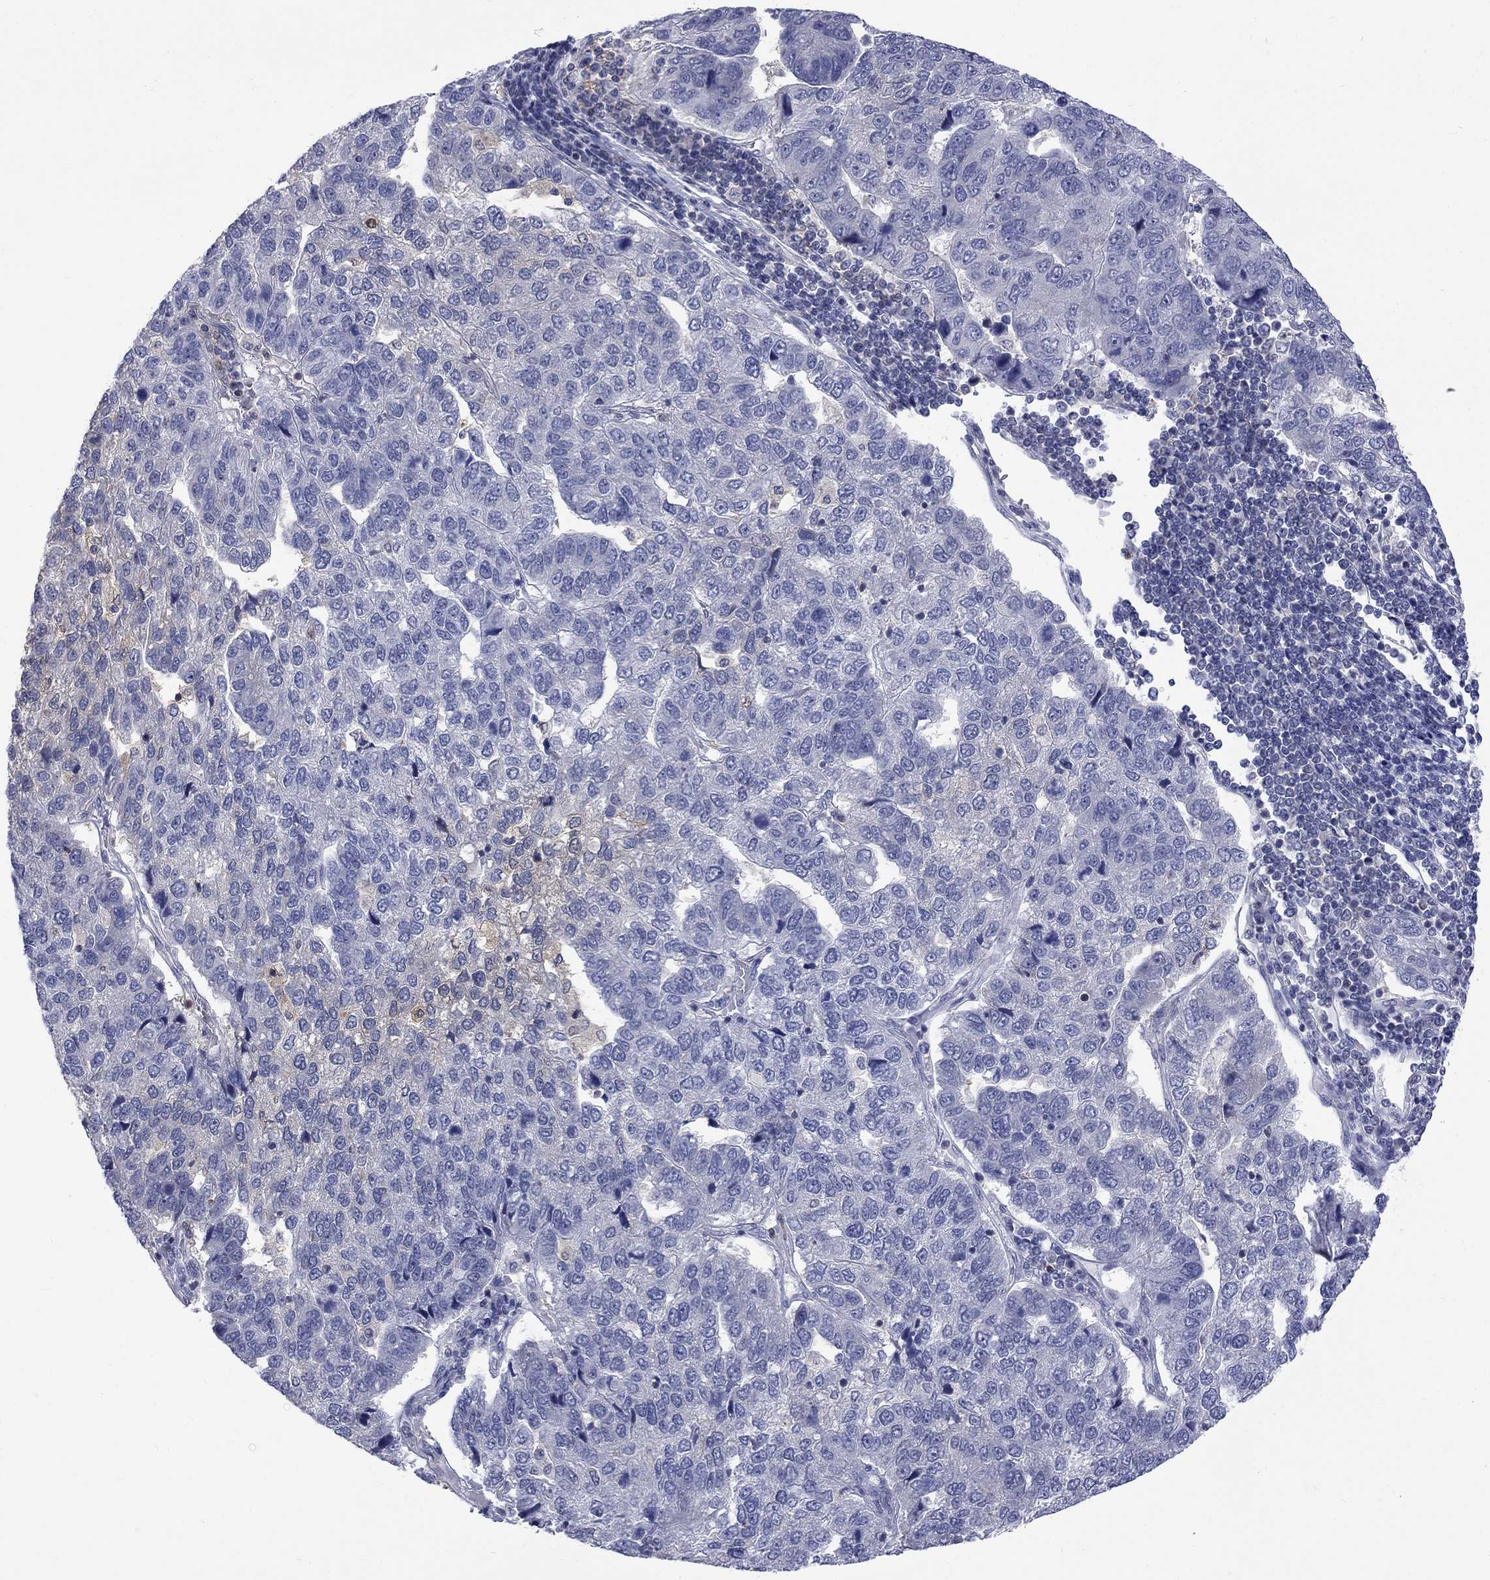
{"staining": {"intensity": "negative", "quantity": "none", "location": "none"}, "tissue": "pancreatic cancer", "cell_type": "Tumor cells", "image_type": "cancer", "snomed": [{"axis": "morphology", "description": "Adenocarcinoma, NOS"}, {"axis": "topography", "description": "Pancreas"}], "caption": "IHC image of adenocarcinoma (pancreatic) stained for a protein (brown), which exhibits no positivity in tumor cells. (Brightfield microscopy of DAB IHC at high magnification).", "gene": "HKDC1", "patient": {"sex": "female", "age": 61}}